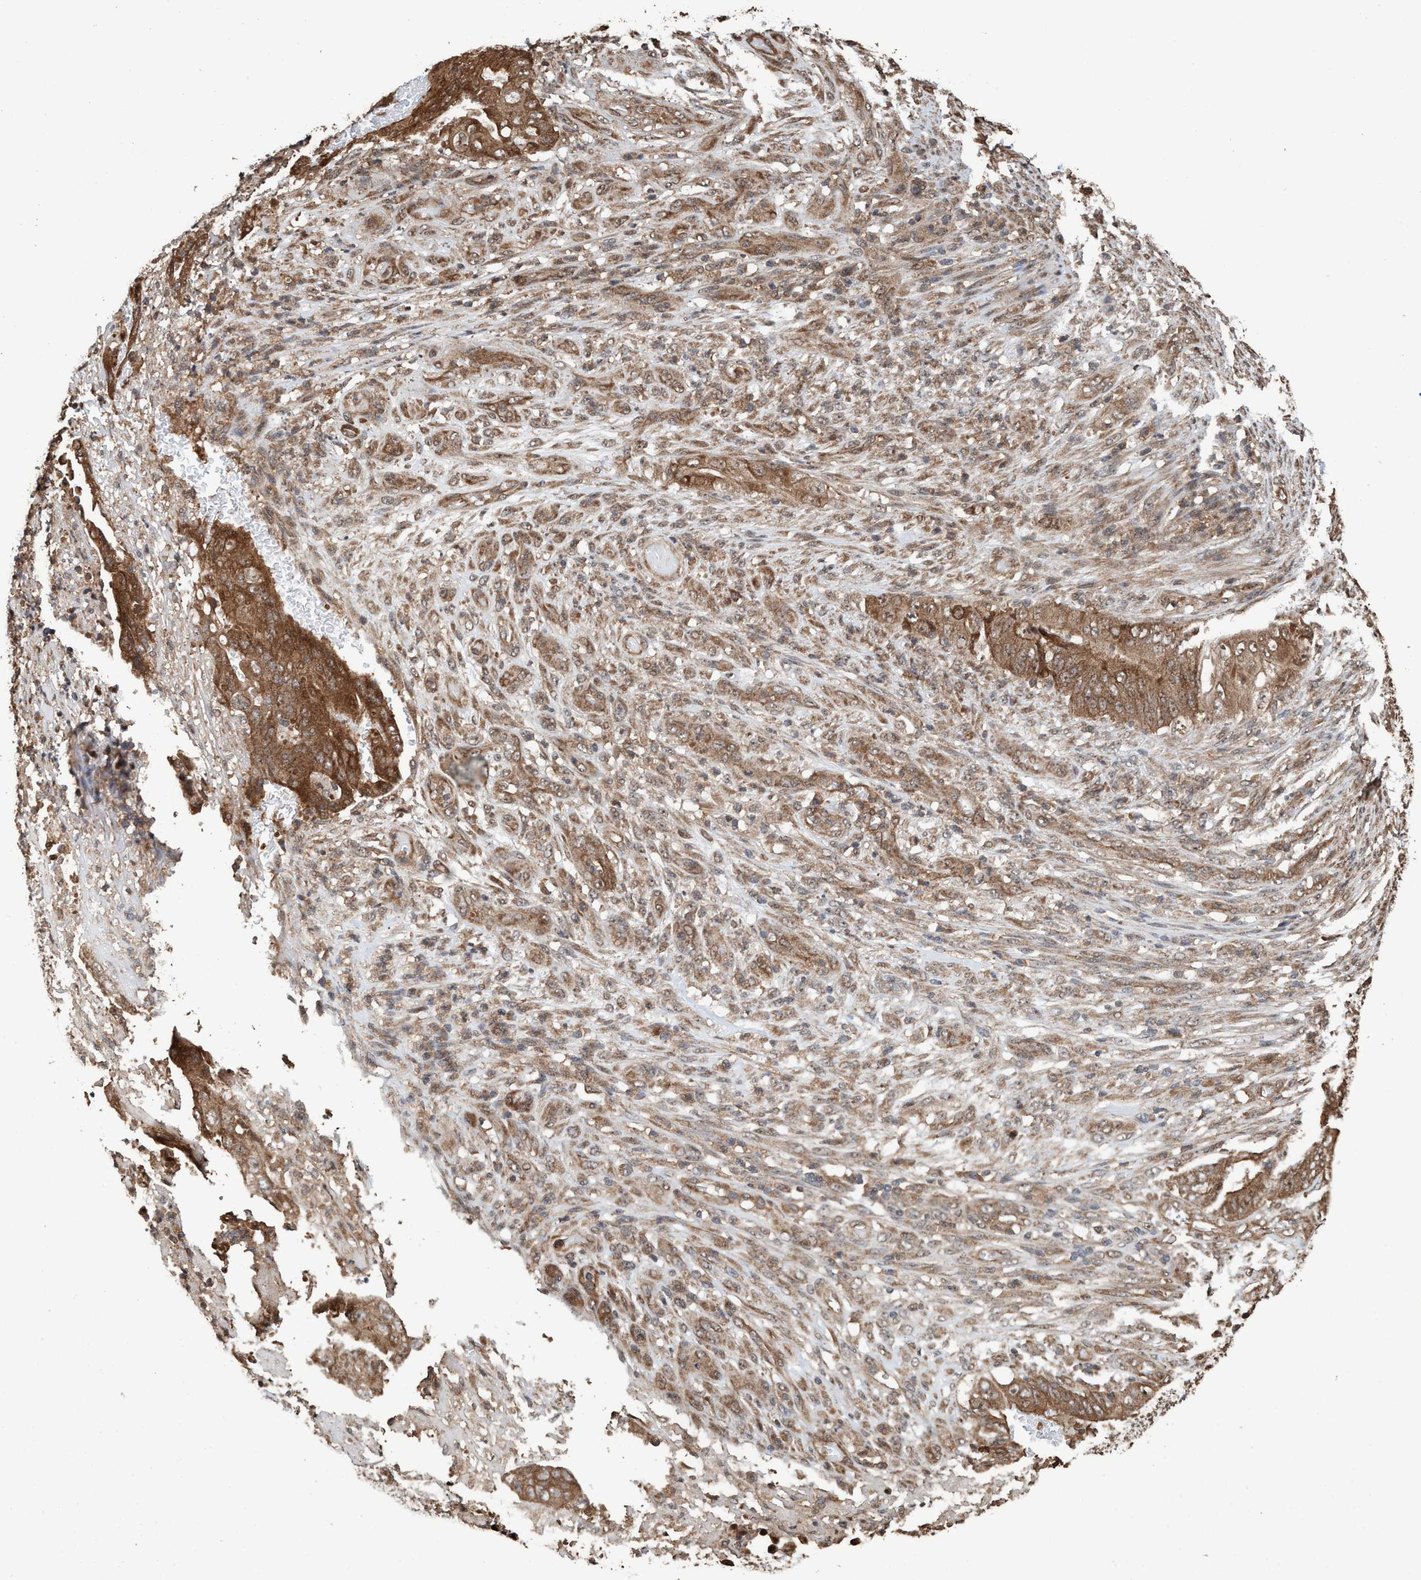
{"staining": {"intensity": "moderate", "quantity": ">75%", "location": "cytoplasmic/membranous"}, "tissue": "stomach cancer", "cell_type": "Tumor cells", "image_type": "cancer", "snomed": [{"axis": "morphology", "description": "Adenocarcinoma, NOS"}, {"axis": "topography", "description": "Stomach"}], "caption": "Human stomach adenocarcinoma stained with a brown dye exhibits moderate cytoplasmic/membranous positive staining in about >75% of tumor cells.", "gene": "TRPC7", "patient": {"sex": "female", "age": 73}}